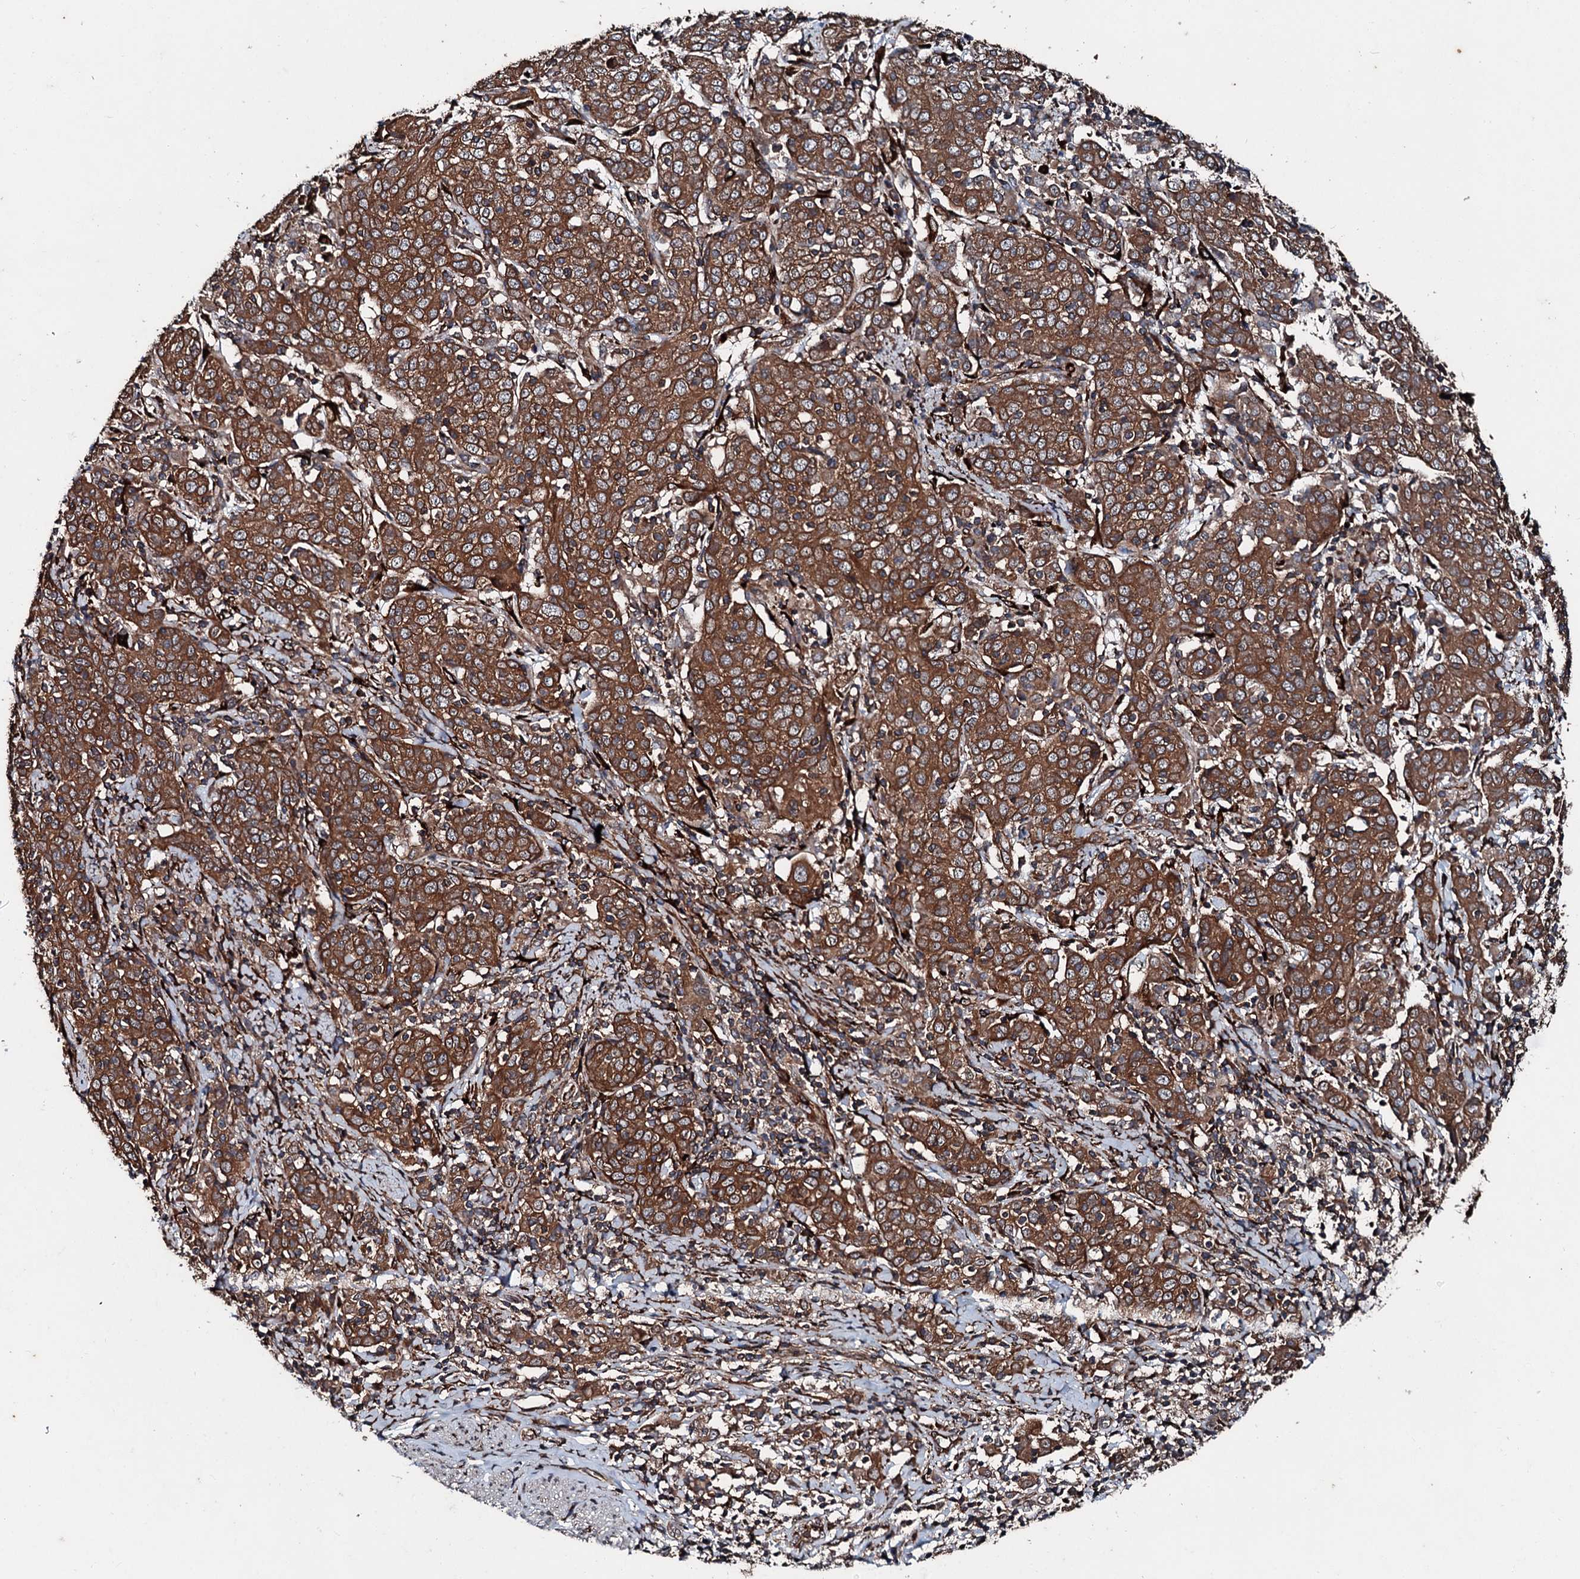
{"staining": {"intensity": "strong", "quantity": ">75%", "location": "cytoplasmic/membranous"}, "tissue": "cervical cancer", "cell_type": "Tumor cells", "image_type": "cancer", "snomed": [{"axis": "morphology", "description": "Squamous cell carcinoma, NOS"}, {"axis": "topography", "description": "Cervix"}], "caption": "Immunohistochemistry (IHC) (DAB) staining of human cervical cancer (squamous cell carcinoma) reveals strong cytoplasmic/membranous protein expression in approximately >75% of tumor cells.", "gene": "DDIAS", "patient": {"sex": "female", "age": 67}}